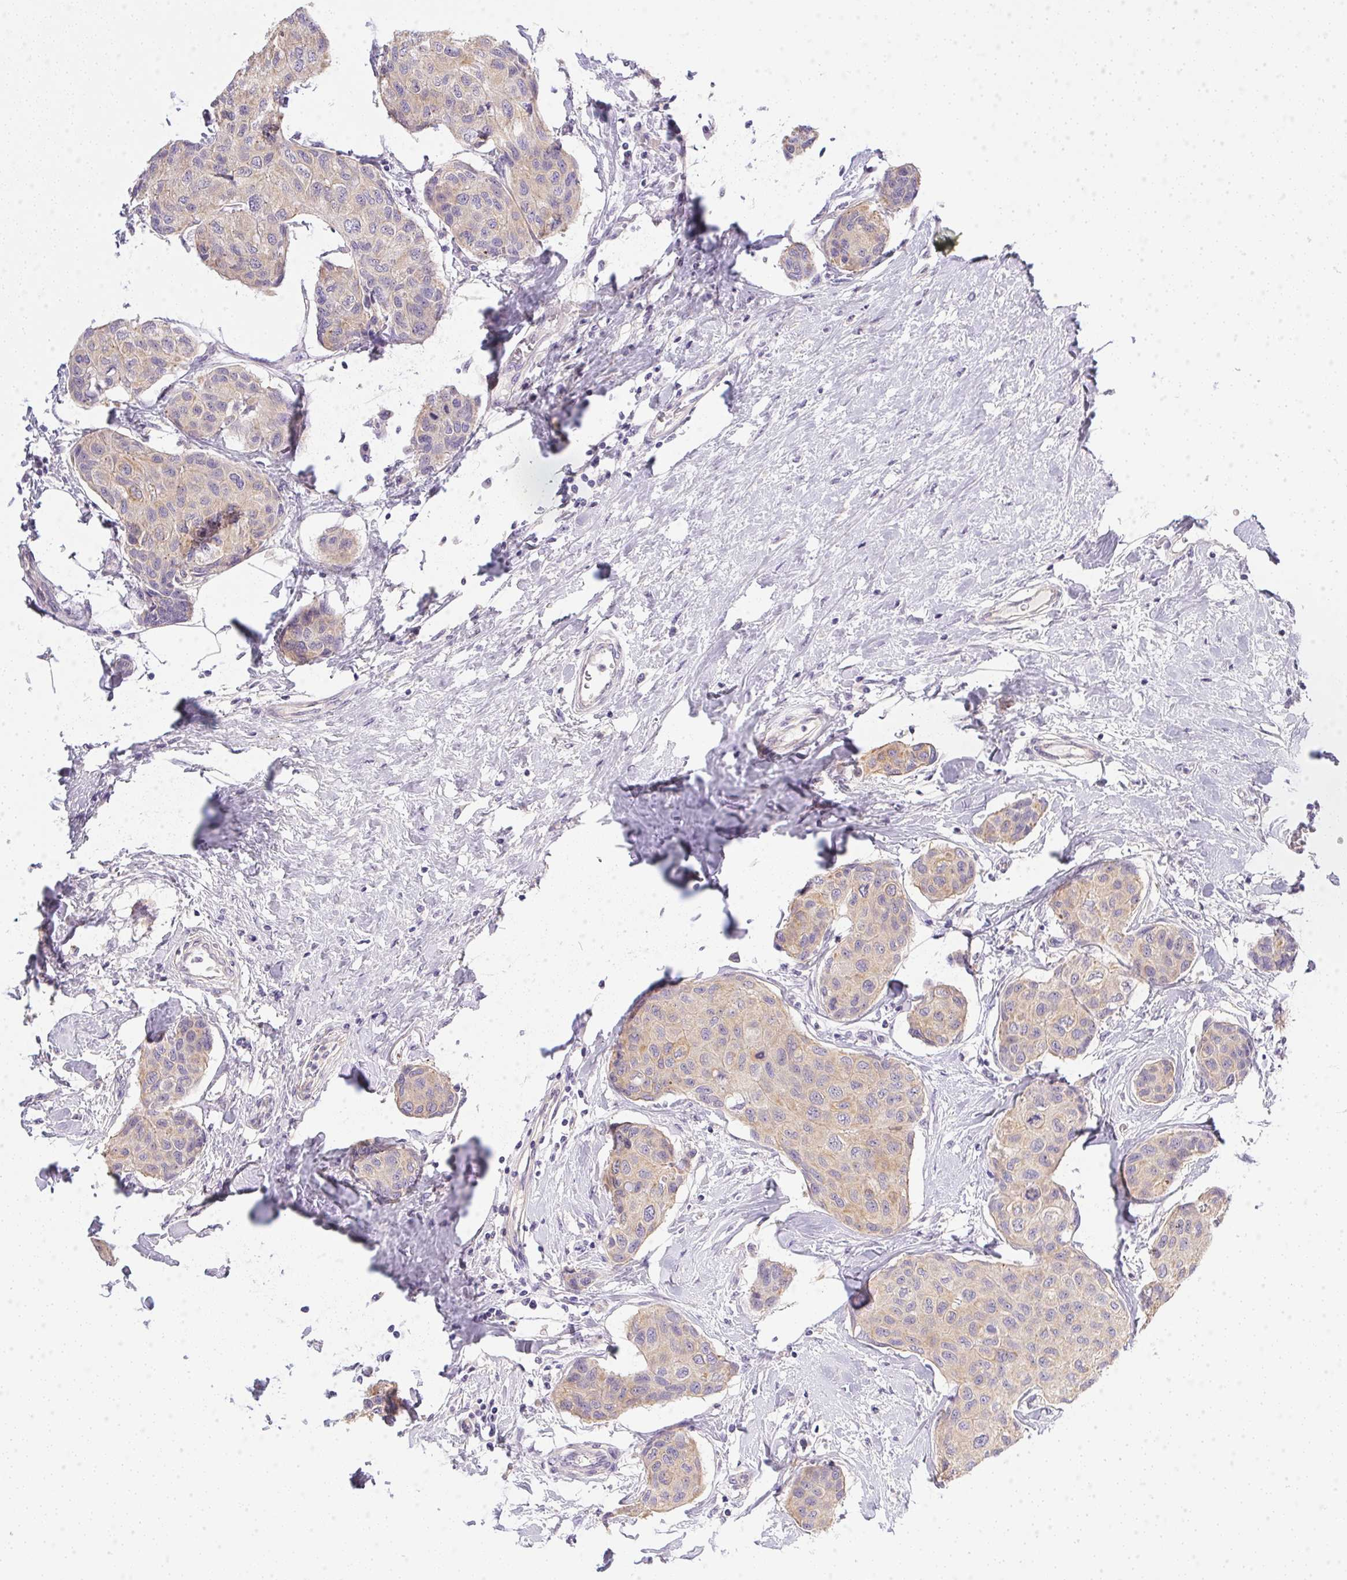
{"staining": {"intensity": "weak", "quantity": ">75%", "location": "cytoplasmic/membranous"}, "tissue": "breast cancer", "cell_type": "Tumor cells", "image_type": "cancer", "snomed": [{"axis": "morphology", "description": "Duct carcinoma"}, {"axis": "topography", "description": "Breast"}], "caption": "Protein expression by immunohistochemistry demonstrates weak cytoplasmic/membranous staining in about >75% of tumor cells in intraductal carcinoma (breast).", "gene": "SLC17A7", "patient": {"sex": "female", "age": 80}}